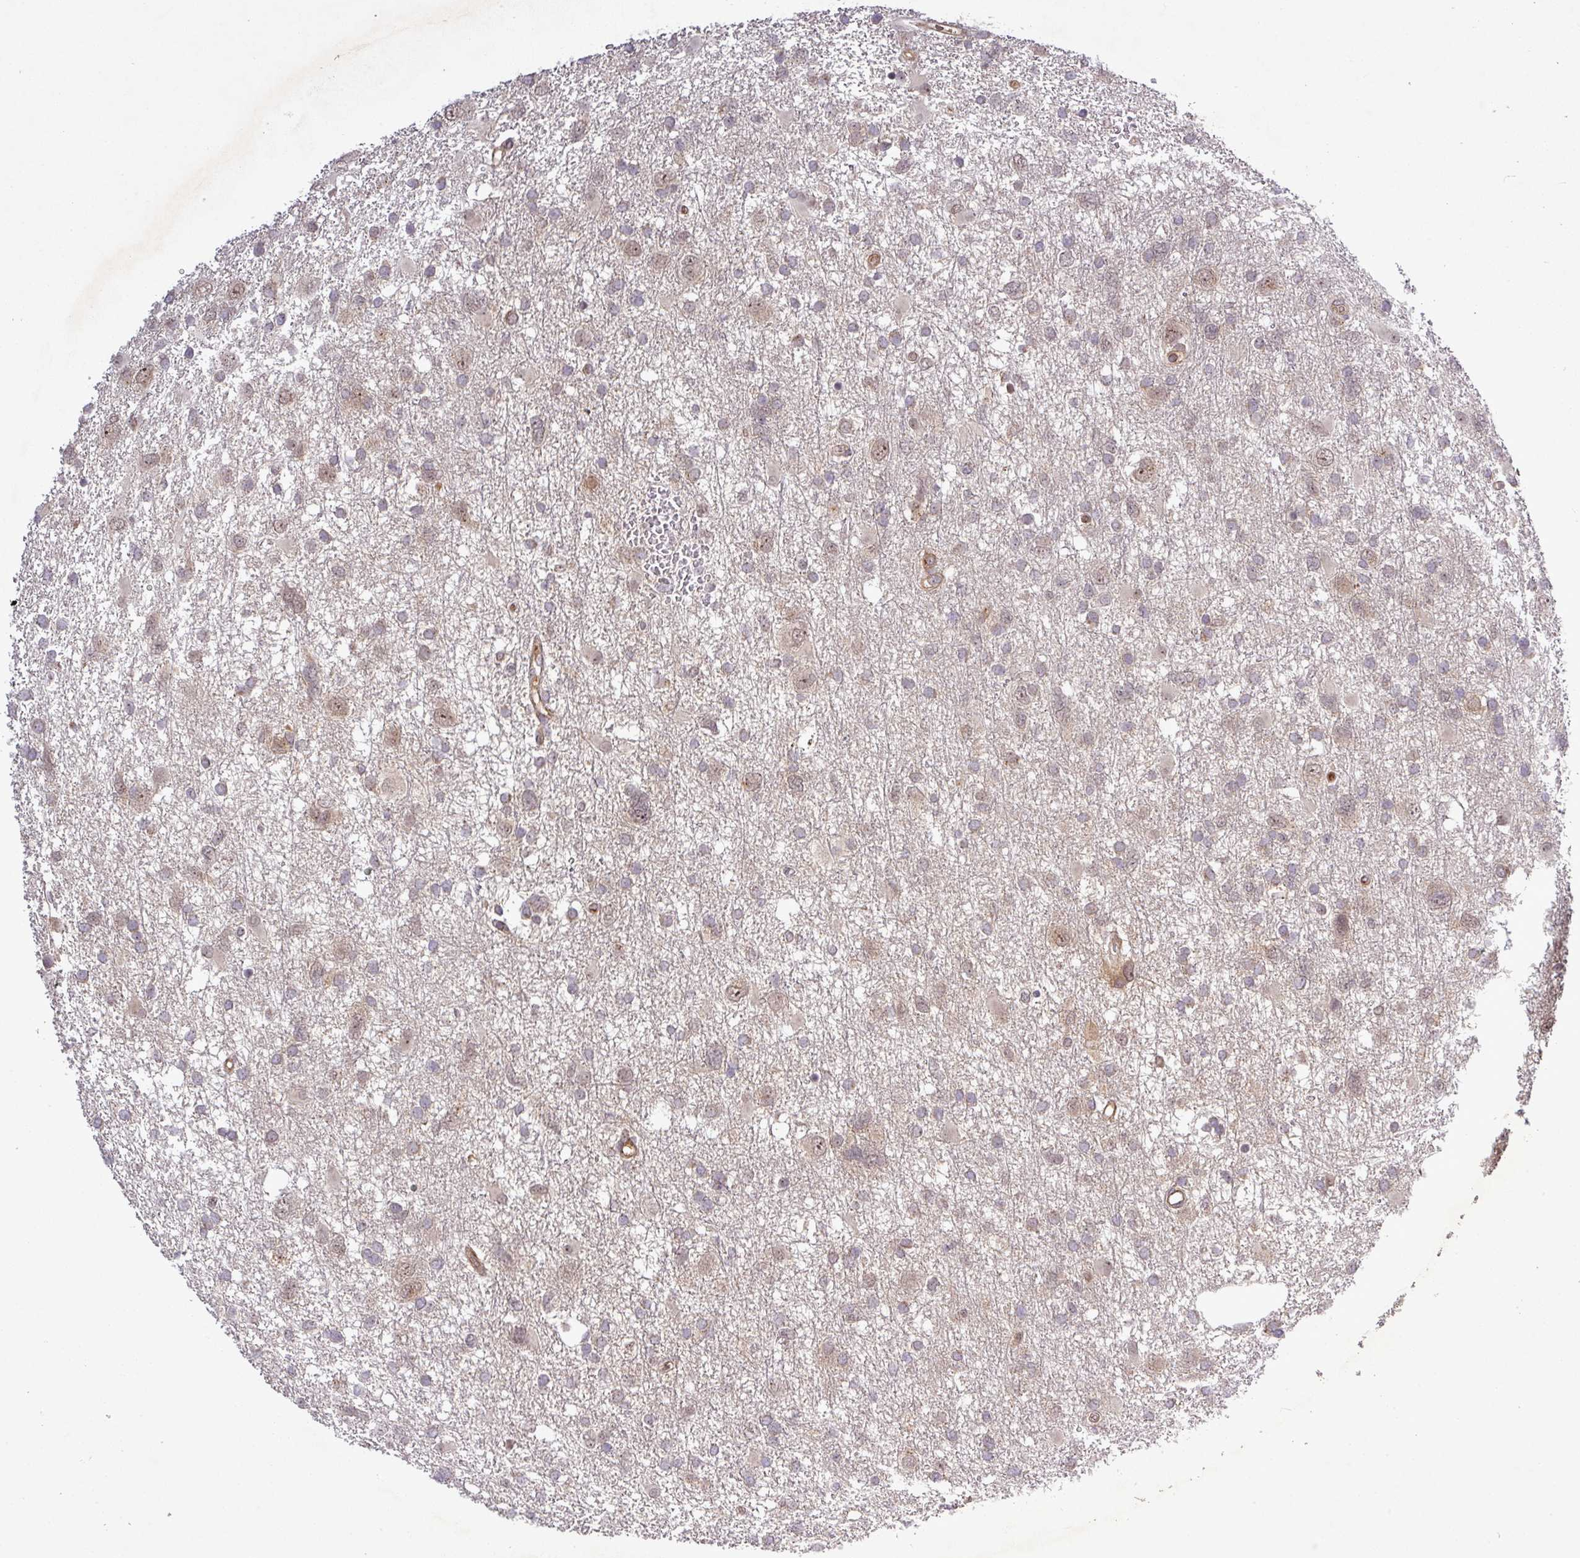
{"staining": {"intensity": "weak", "quantity": "<25%", "location": "cytoplasmic/membranous,nuclear"}, "tissue": "glioma", "cell_type": "Tumor cells", "image_type": "cancer", "snomed": [{"axis": "morphology", "description": "Glioma, malignant, High grade"}, {"axis": "topography", "description": "Brain"}], "caption": "The micrograph demonstrates no significant staining in tumor cells of malignant high-grade glioma. Nuclei are stained in blue.", "gene": "PCDH1", "patient": {"sex": "male", "age": 61}}